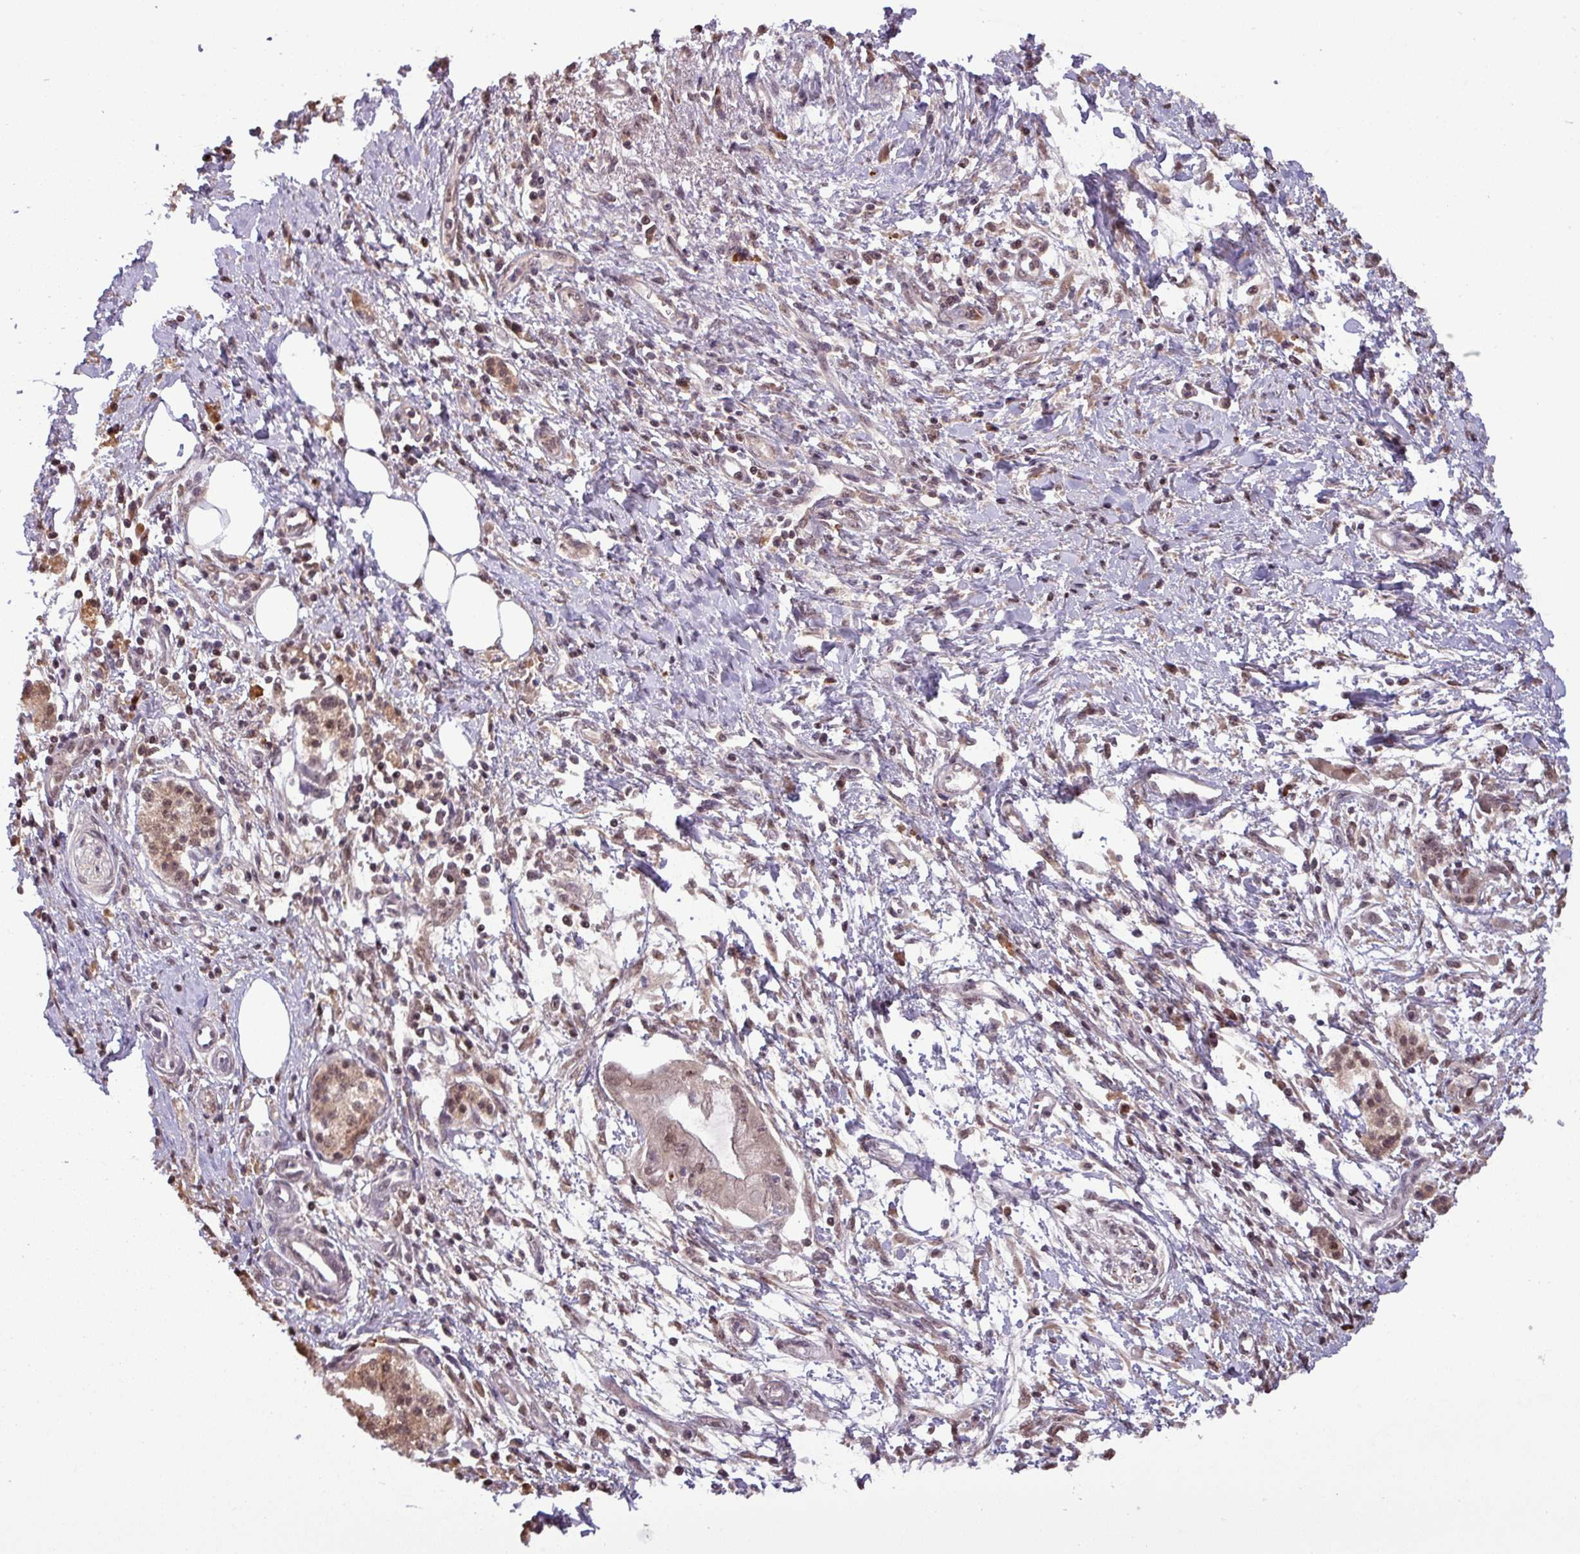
{"staining": {"intensity": "moderate", "quantity": "25%-75%", "location": "nuclear"}, "tissue": "pancreatic cancer", "cell_type": "Tumor cells", "image_type": "cancer", "snomed": [{"axis": "morphology", "description": "Adenocarcinoma, NOS"}, {"axis": "topography", "description": "Pancreas"}], "caption": "An IHC image of neoplastic tissue is shown. Protein staining in brown labels moderate nuclear positivity in pancreatic adenocarcinoma within tumor cells.", "gene": "NOB1", "patient": {"sex": "male", "age": 48}}